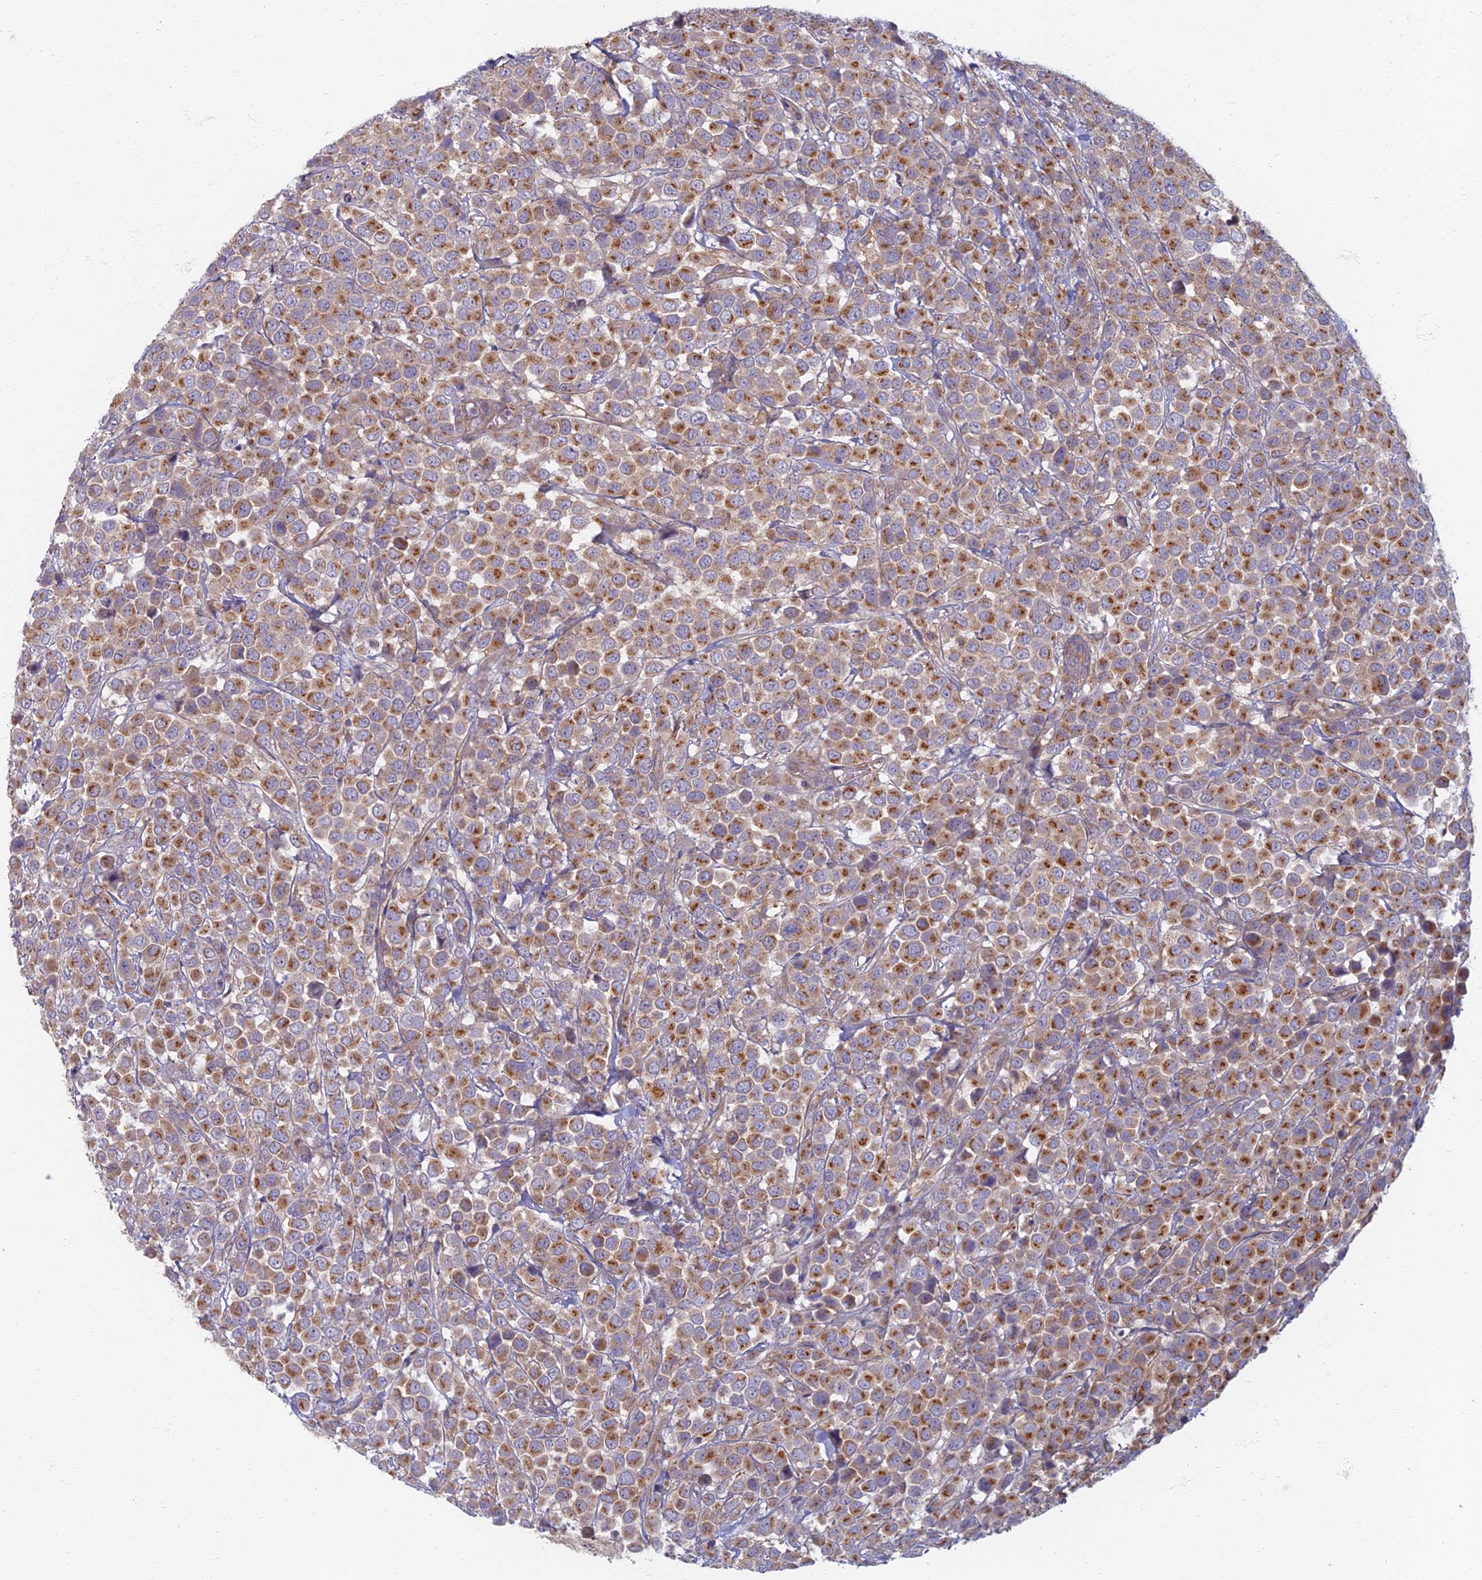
{"staining": {"intensity": "moderate", "quantity": ">75%", "location": "cytoplasmic/membranous"}, "tissue": "breast cancer", "cell_type": "Tumor cells", "image_type": "cancer", "snomed": [{"axis": "morphology", "description": "Duct carcinoma"}, {"axis": "topography", "description": "Breast"}], "caption": "Immunohistochemistry (IHC) (DAB) staining of breast cancer (intraductal carcinoma) reveals moderate cytoplasmic/membranous protein expression in about >75% of tumor cells. (IHC, brightfield microscopy, high magnification).", "gene": "PROX2", "patient": {"sex": "female", "age": 61}}